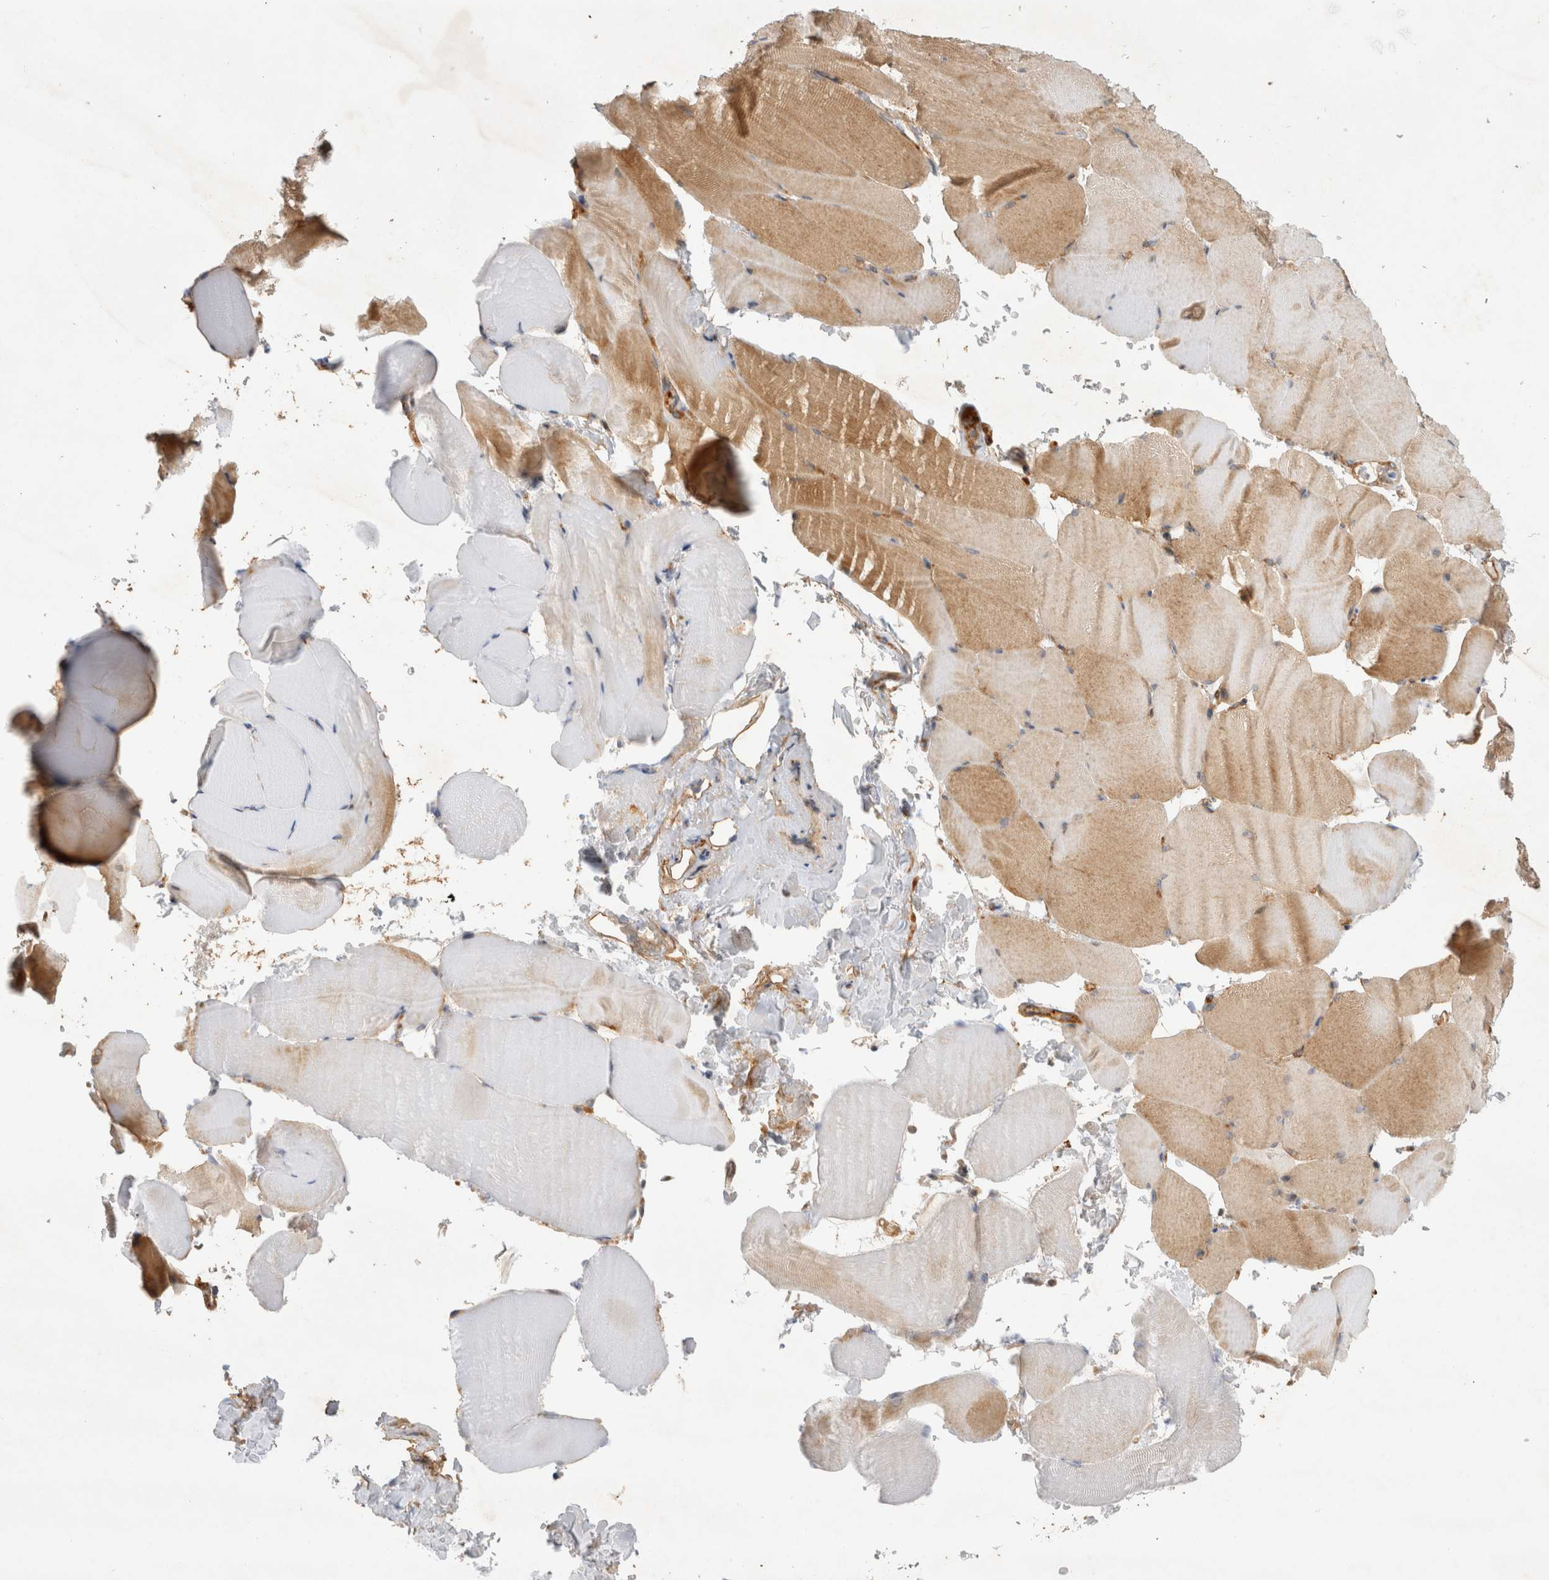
{"staining": {"intensity": "moderate", "quantity": "25%-75%", "location": "cytoplasmic/membranous"}, "tissue": "skeletal muscle", "cell_type": "Myocytes", "image_type": "normal", "snomed": [{"axis": "morphology", "description": "Normal tissue, NOS"}, {"axis": "topography", "description": "Skeletal muscle"}, {"axis": "topography", "description": "Parathyroid gland"}], "caption": "Immunohistochemical staining of benign human skeletal muscle reveals medium levels of moderate cytoplasmic/membranous expression in about 25%-75% of myocytes. Nuclei are stained in blue.", "gene": "GPR150", "patient": {"sex": "female", "age": 37}}